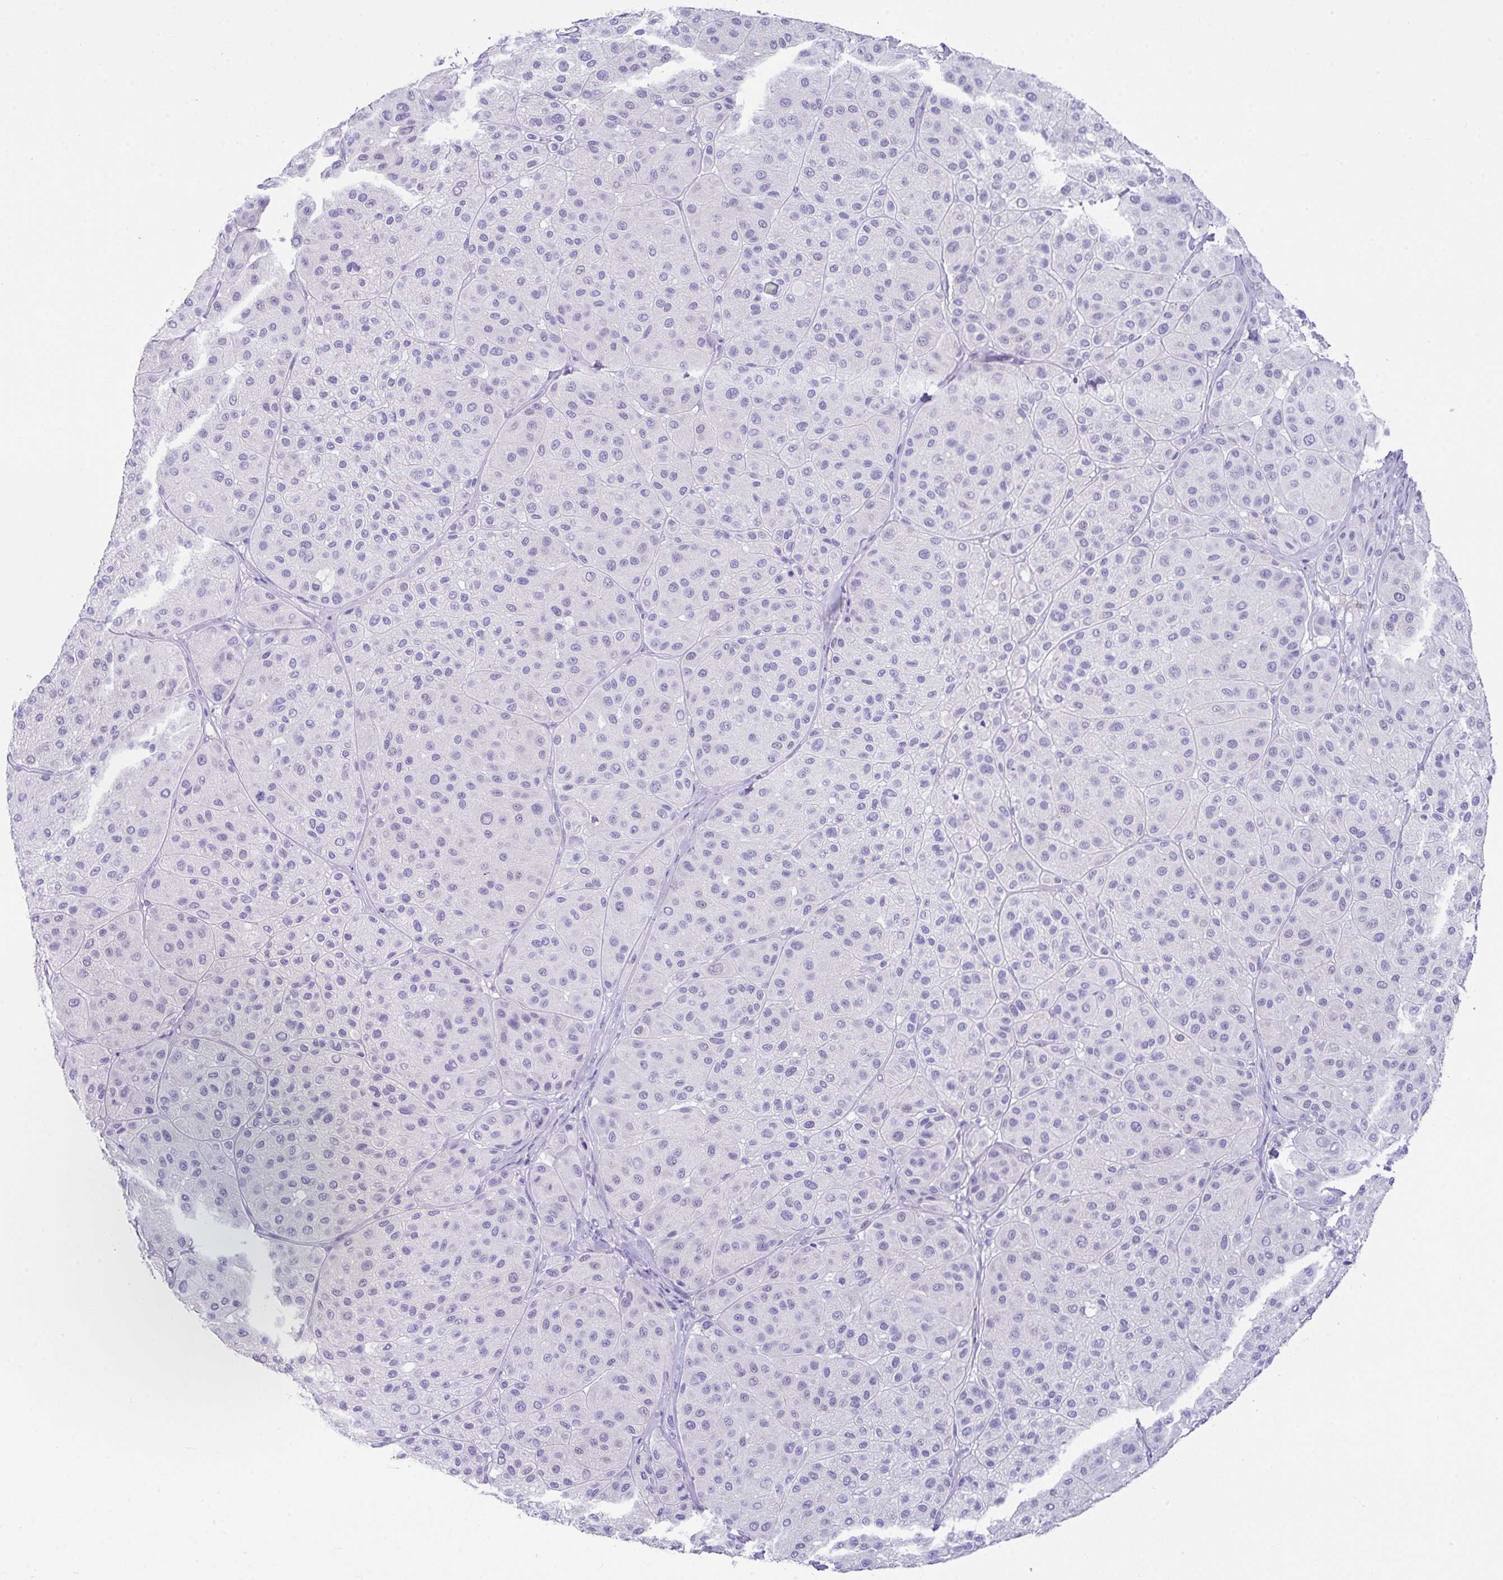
{"staining": {"intensity": "negative", "quantity": "none", "location": "none"}, "tissue": "melanoma", "cell_type": "Tumor cells", "image_type": "cancer", "snomed": [{"axis": "morphology", "description": "Malignant melanoma, Metastatic site"}, {"axis": "topography", "description": "Smooth muscle"}], "caption": "Tumor cells are negative for brown protein staining in melanoma. The staining is performed using DAB brown chromogen with nuclei counter-stained in using hematoxylin.", "gene": "LGALS4", "patient": {"sex": "male", "age": 41}}